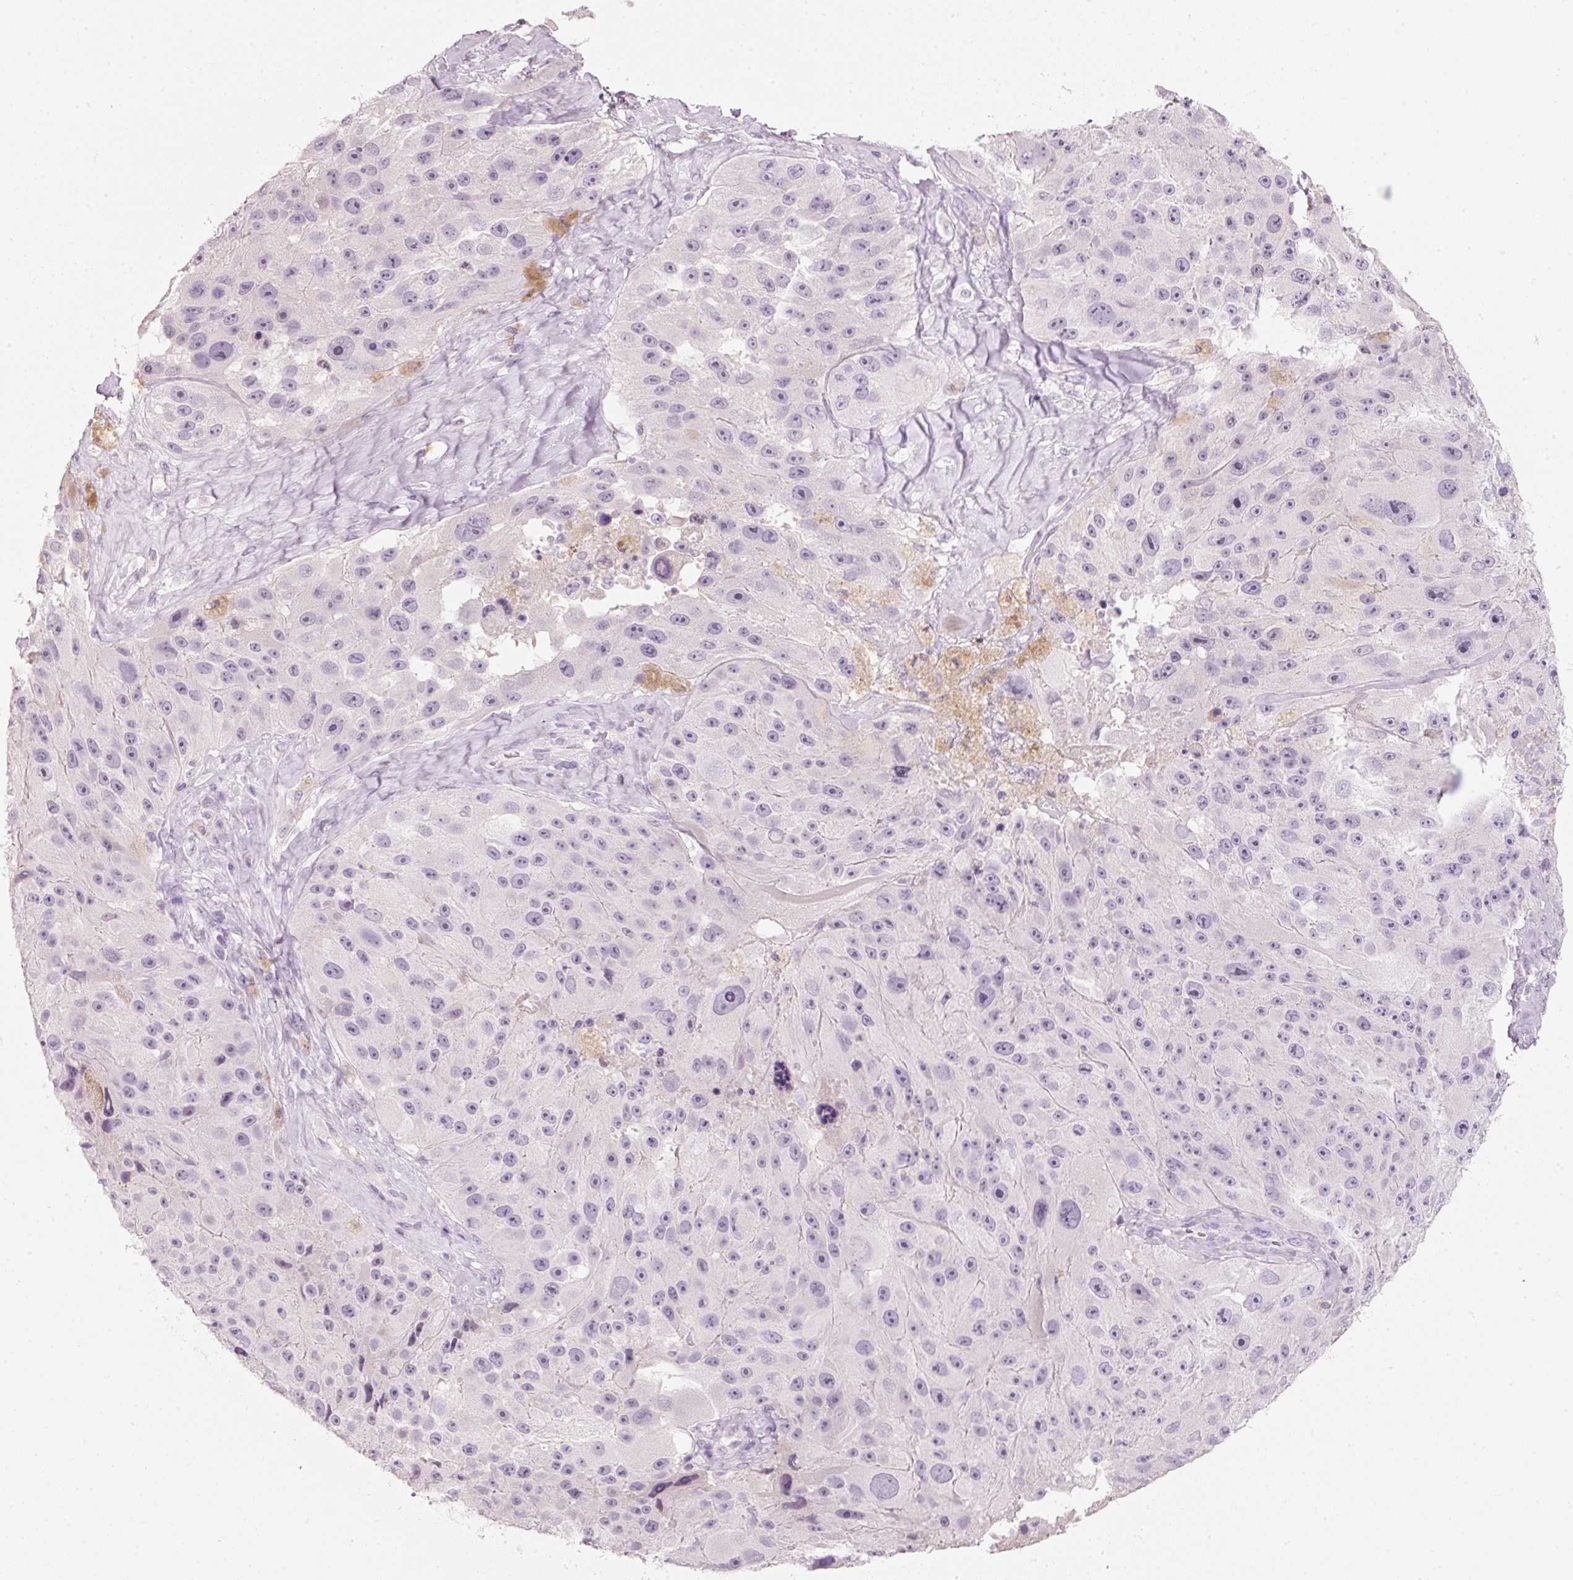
{"staining": {"intensity": "negative", "quantity": "none", "location": "none"}, "tissue": "melanoma", "cell_type": "Tumor cells", "image_type": "cancer", "snomed": [{"axis": "morphology", "description": "Malignant melanoma, Metastatic site"}, {"axis": "topography", "description": "Lymph node"}], "caption": "Immunohistochemical staining of human malignant melanoma (metastatic site) displays no significant staining in tumor cells.", "gene": "ENSG00000206549", "patient": {"sex": "male", "age": 62}}